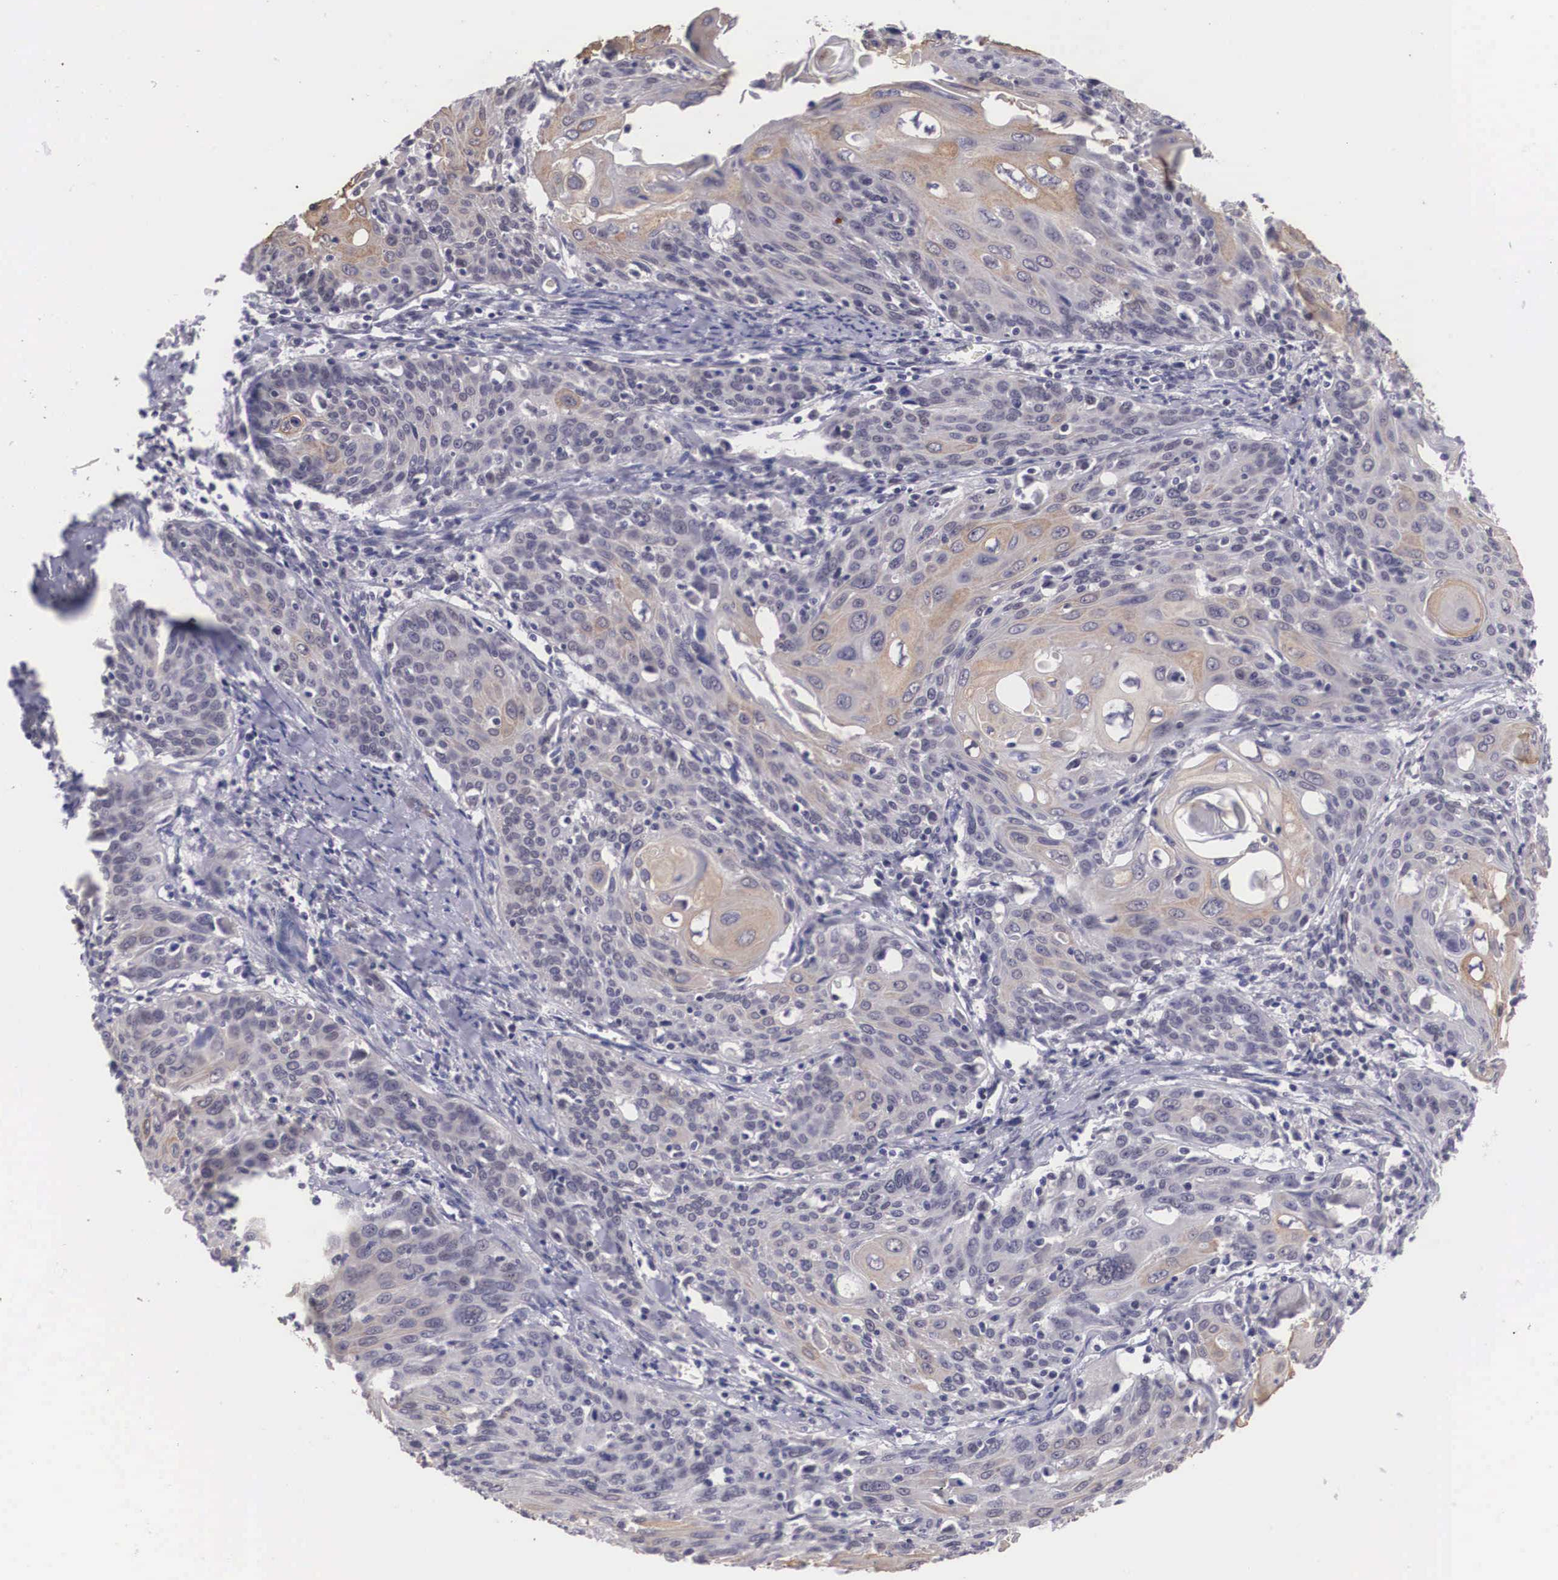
{"staining": {"intensity": "negative", "quantity": "none", "location": "none"}, "tissue": "cervical cancer", "cell_type": "Tumor cells", "image_type": "cancer", "snomed": [{"axis": "morphology", "description": "Squamous cell carcinoma, NOS"}, {"axis": "topography", "description": "Cervix"}], "caption": "IHC micrograph of neoplastic tissue: human squamous cell carcinoma (cervical) stained with DAB shows no significant protein staining in tumor cells. The staining is performed using DAB (3,3'-diaminobenzidine) brown chromogen with nuclei counter-stained in using hematoxylin.", "gene": "ZNF275", "patient": {"sex": "female", "age": 54}}